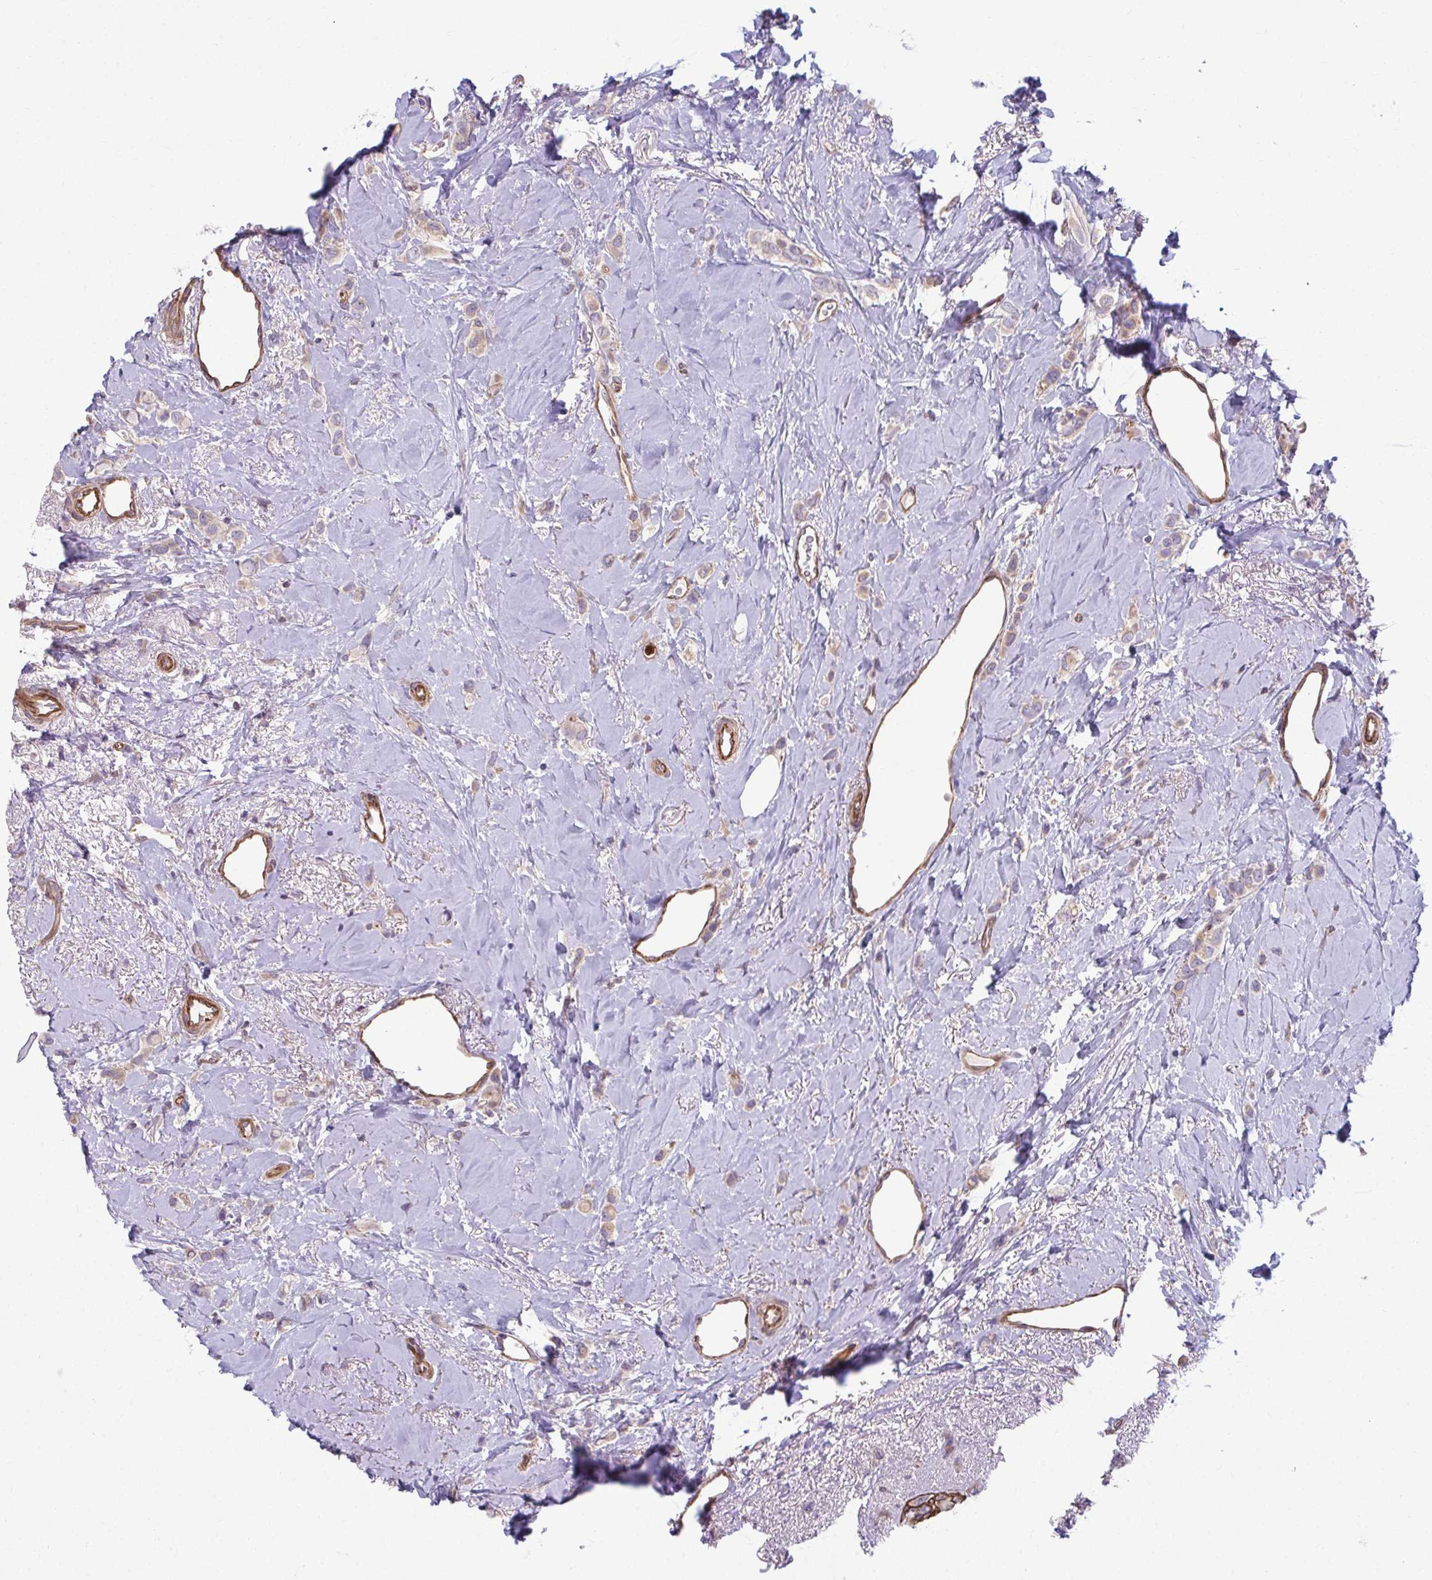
{"staining": {"intensity": "negative", "quantity": "none", "location": "none"}, "tissue": "breast cancer", "cell_type": "Tumor cells", "image_type": "cancer", "snomed": [{"axis": "morphology", "description": "Lobular carcinoma"}, {"axis": "topography", "description": "Breast"}], "caption": "Immunohistochemistry (IHC) photomicrograph of breast cancer (lobular carcinoma) stained for a protein (brown), which shows no staining in tumor cells.", "gene": "EID2B", "patient": {"sex": "female", "age": 66}}